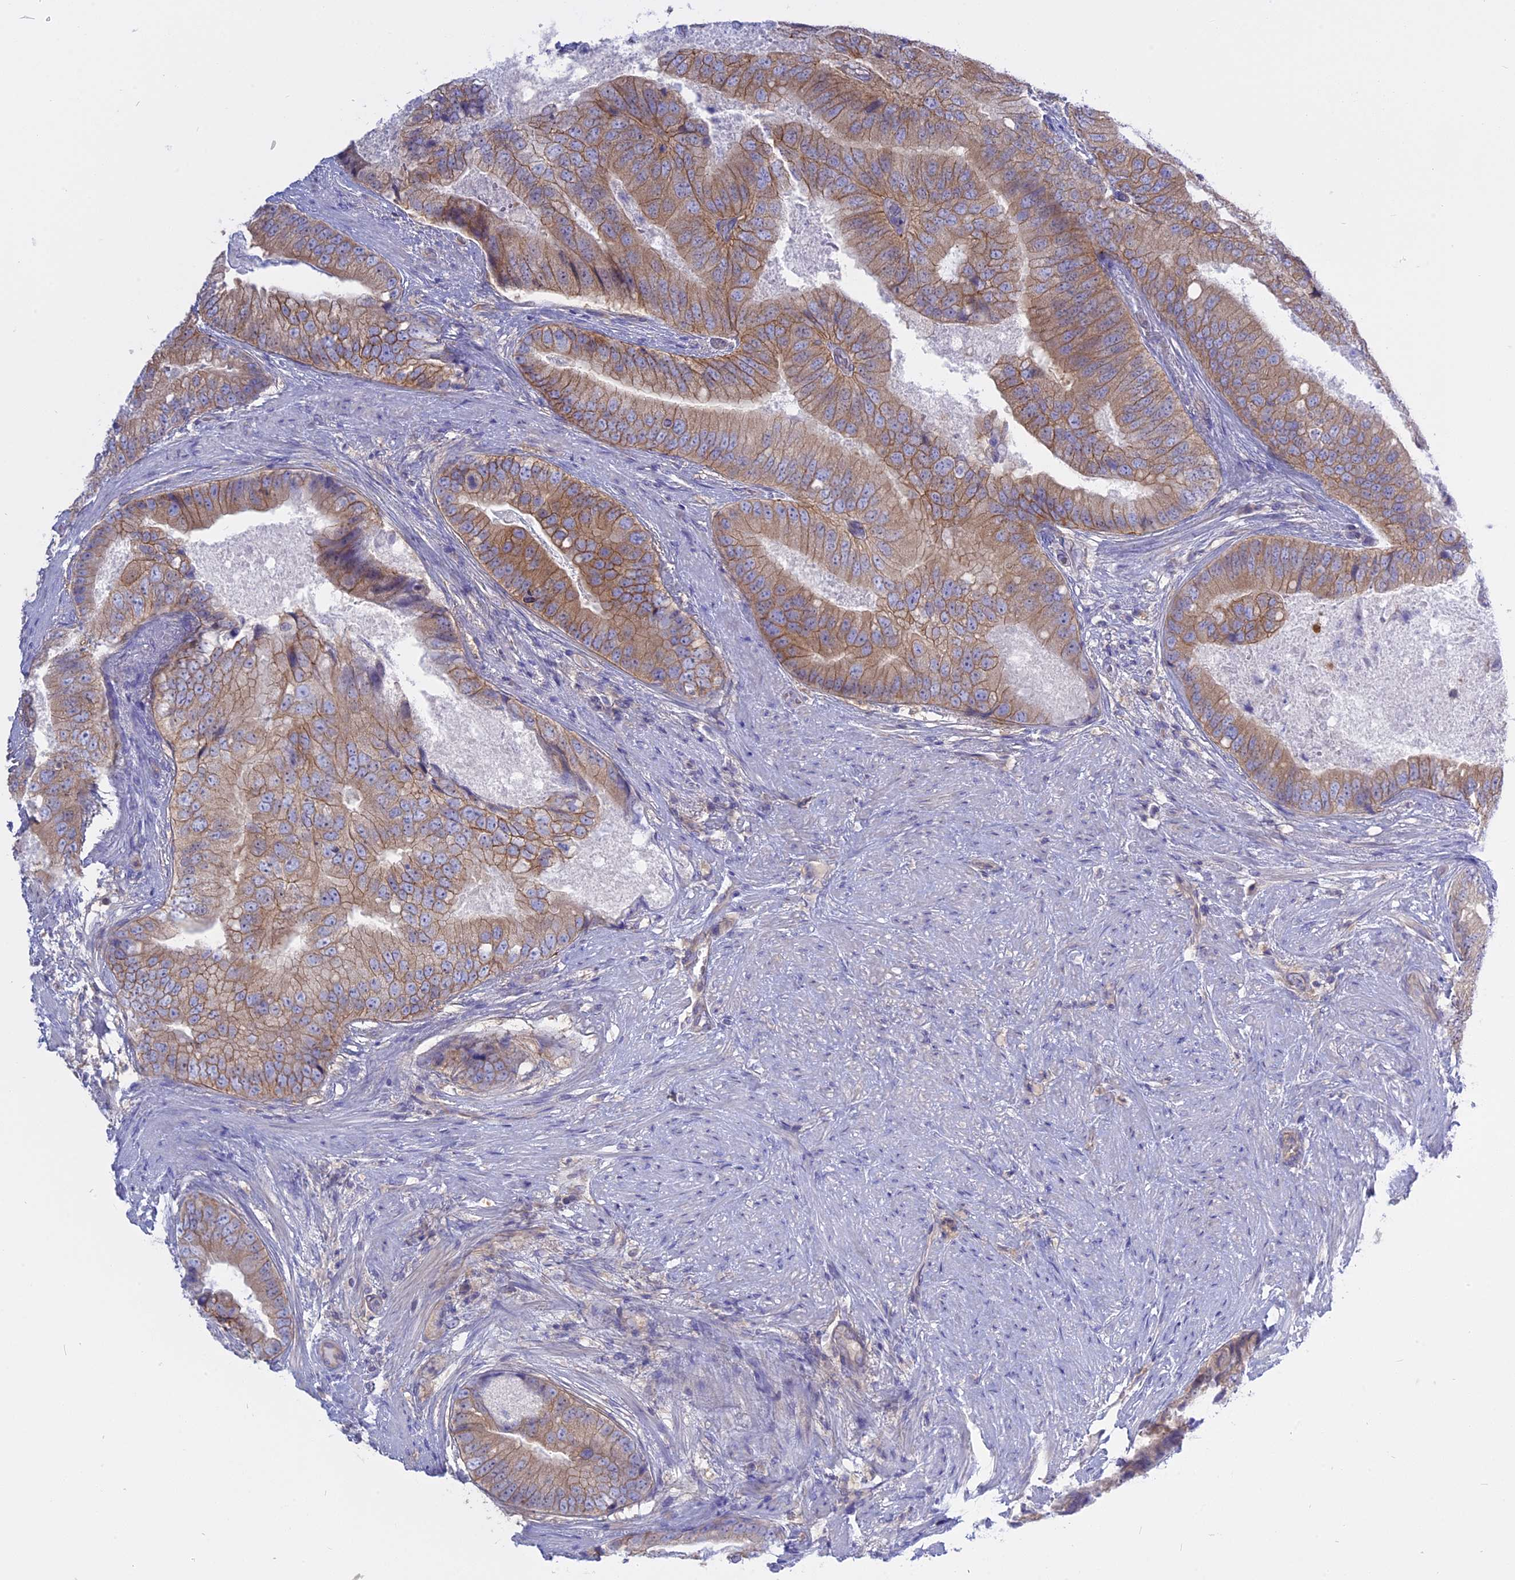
{"staining": {"intensity": "moderate", "quantity": ">75%", "location": "cytoplasmic/membranous"}, "tissue": "prostate cancer", "cell_type": "Tumor cells", "image_type": "cancer", "snomed": [{"axis": "morphology", "description": "Adenocarcinoma, High grade"}, {"axis": "topography", "description": "Prostate"}], "caption": "High-power microscopy captured an immunohistochemistry histopathology image of prostate cancer (high-grade adenocarcinoma), revealing moderate cytoplasmic/membranous expression in about >75% of tumor cells.", "gene": "AHCYL1", "patient": {"sex": "male", "age": 70}}